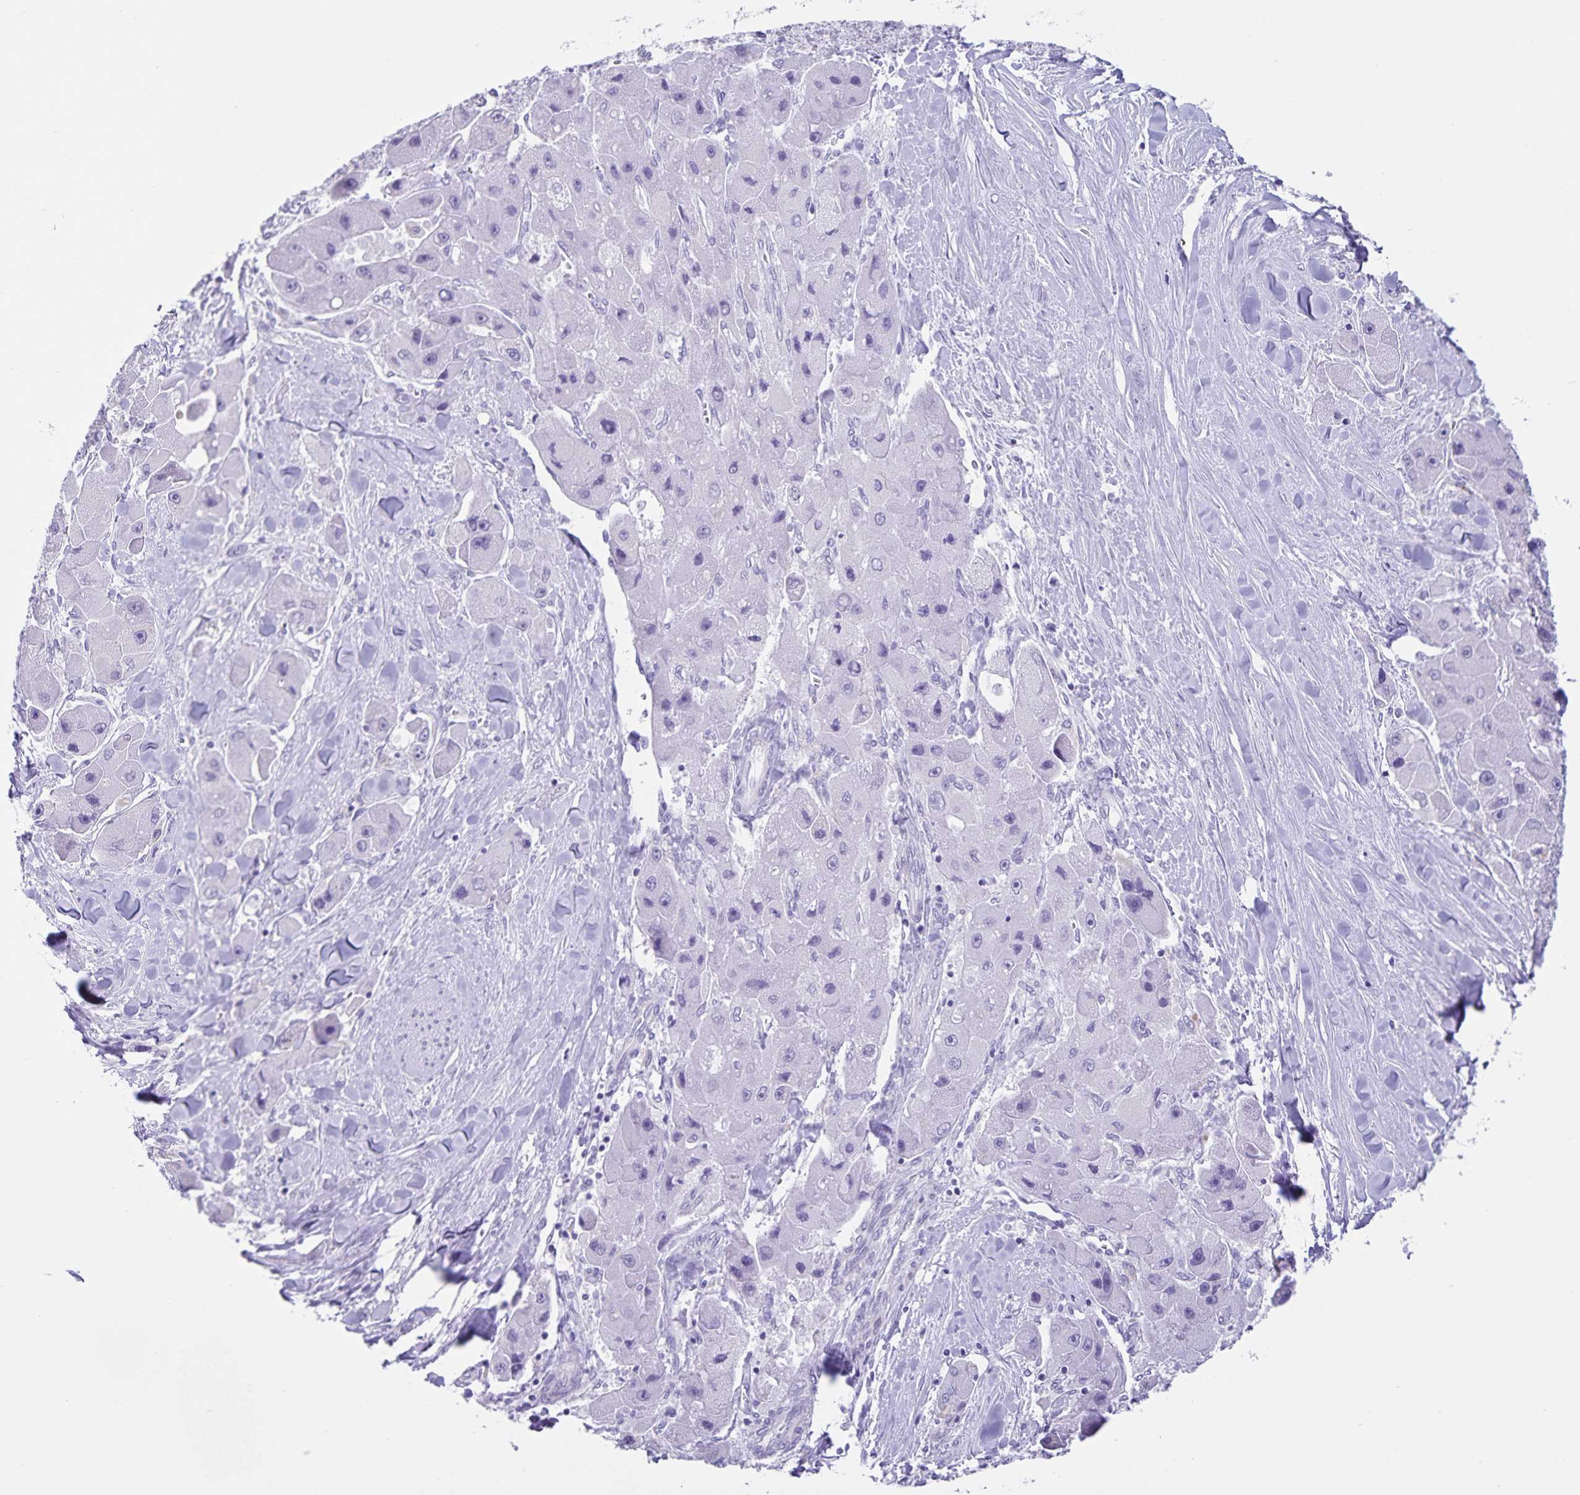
{"staining": {"intensity": "negative", "quantity": "none", "location": "none"}, "tissue": "liver cancer", "cell_type": "Tumor cells", "image_type": "cancer", "snomed": [{"axis": "morphology", "description": "Carcinoma, Hepatocellular, NOS"}, {"axis": "topography", "description": "Liver"}], "caption": "A high-resolution histopathology image shows immunohistochemistry staining of liver cancer, which reveals no significant positivity in tumor cells. (DAB (3,3'-diaminobenzidine) IHC visualized using brightfield microscopy, high magnification).", "gene": "C11orf42", "patient": {"sex": "male", "age": 24}}